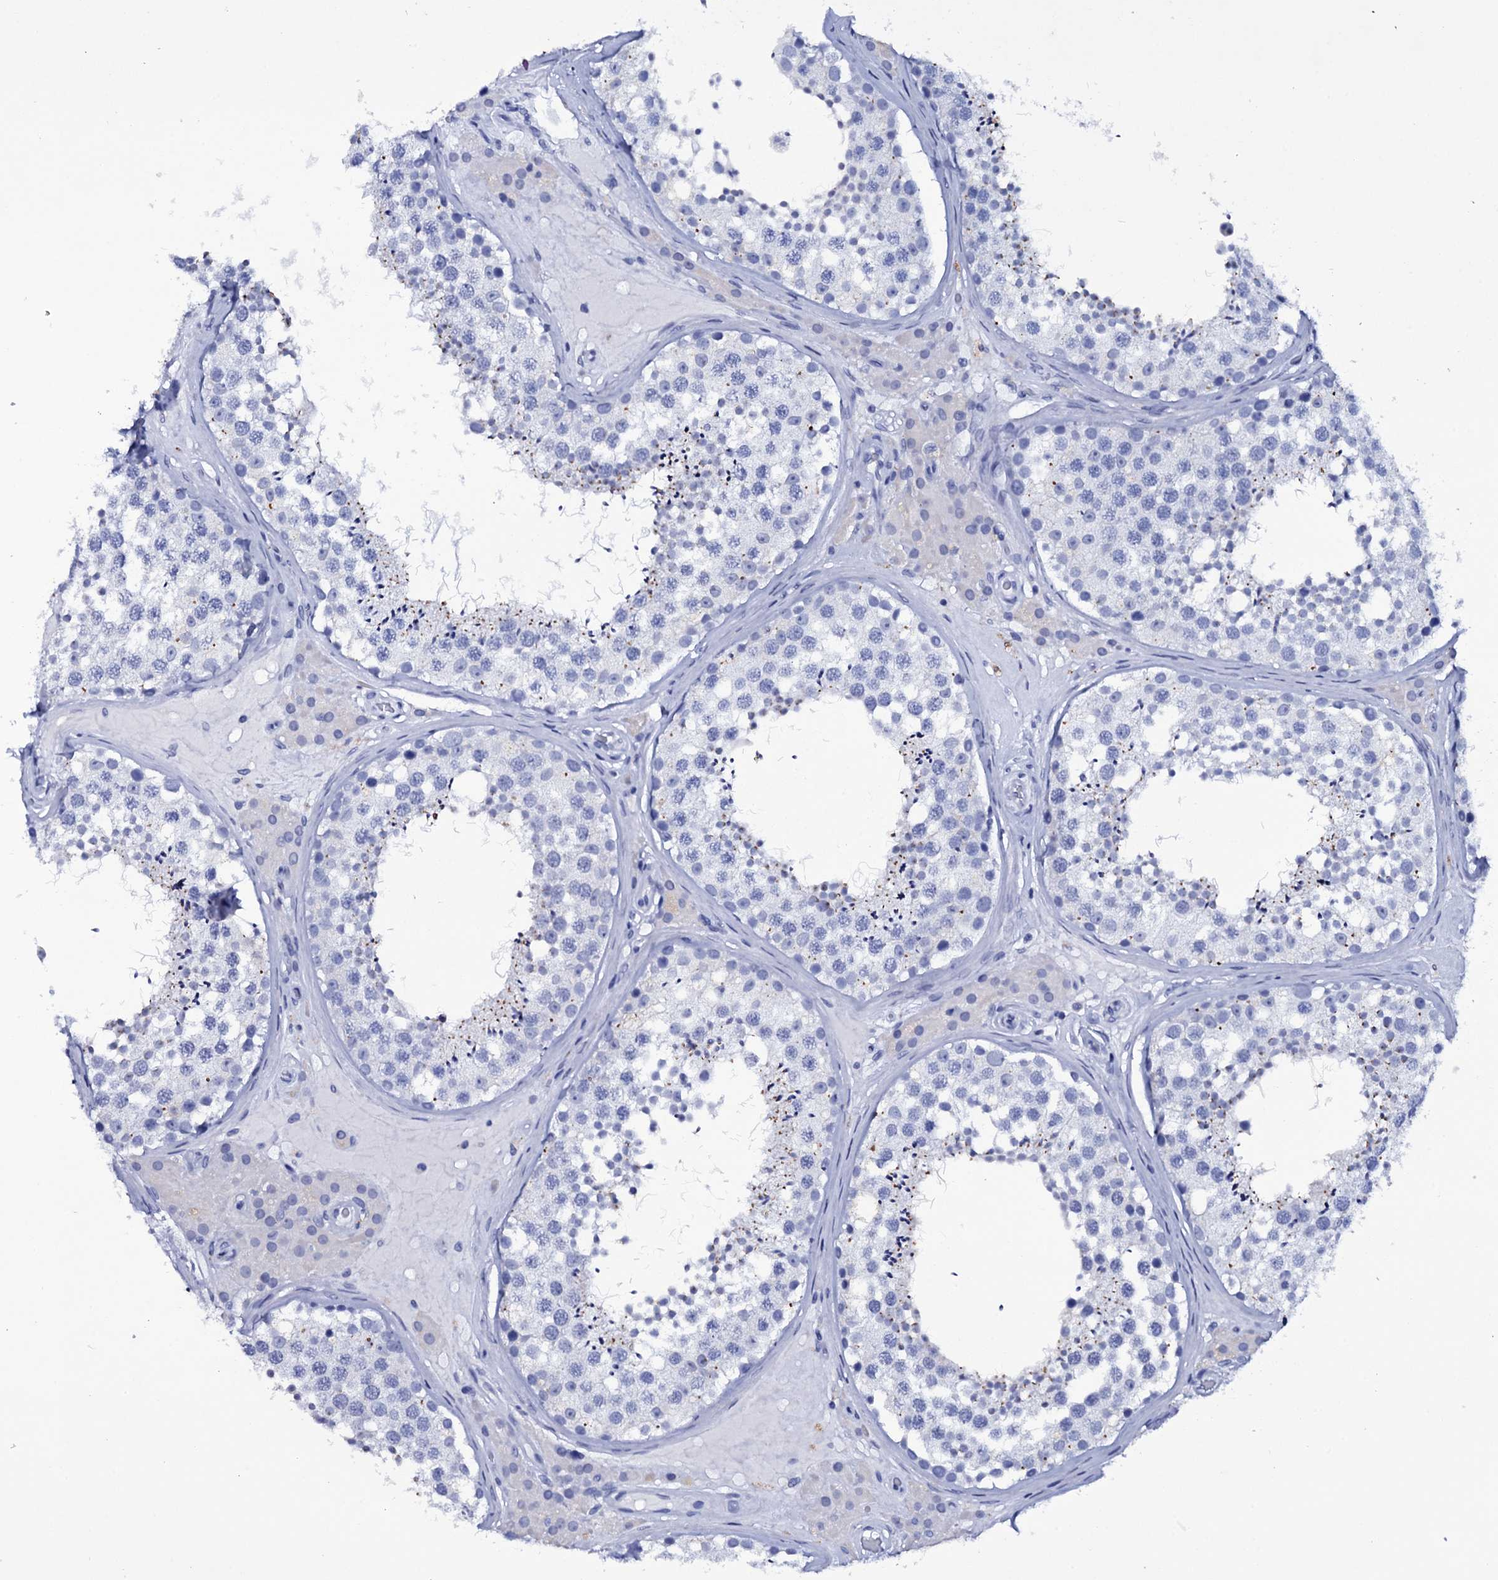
{"staining": {"intensity": "moderate", "quantity": "<25%", "location": "cytoplasmic/membranous,nuclear"}, "tissue": "testis", "cell_type": "Cells in seminiferous ducts", "image_type": "normal", "snomed": [{"axis": "morphology", "description": "Normal tissue, NOS"}, {"axis": "topography", "description": "Testis"}], "caption": "Testis stained for a protein (brown) demonstrates moderate cytoplasmic/membranous,nuclear positive expression in approximately <25% of cells in seminiferous ducts.", "gene": "ITPRID2", "patient": {"sex": "male", "age": 46}}